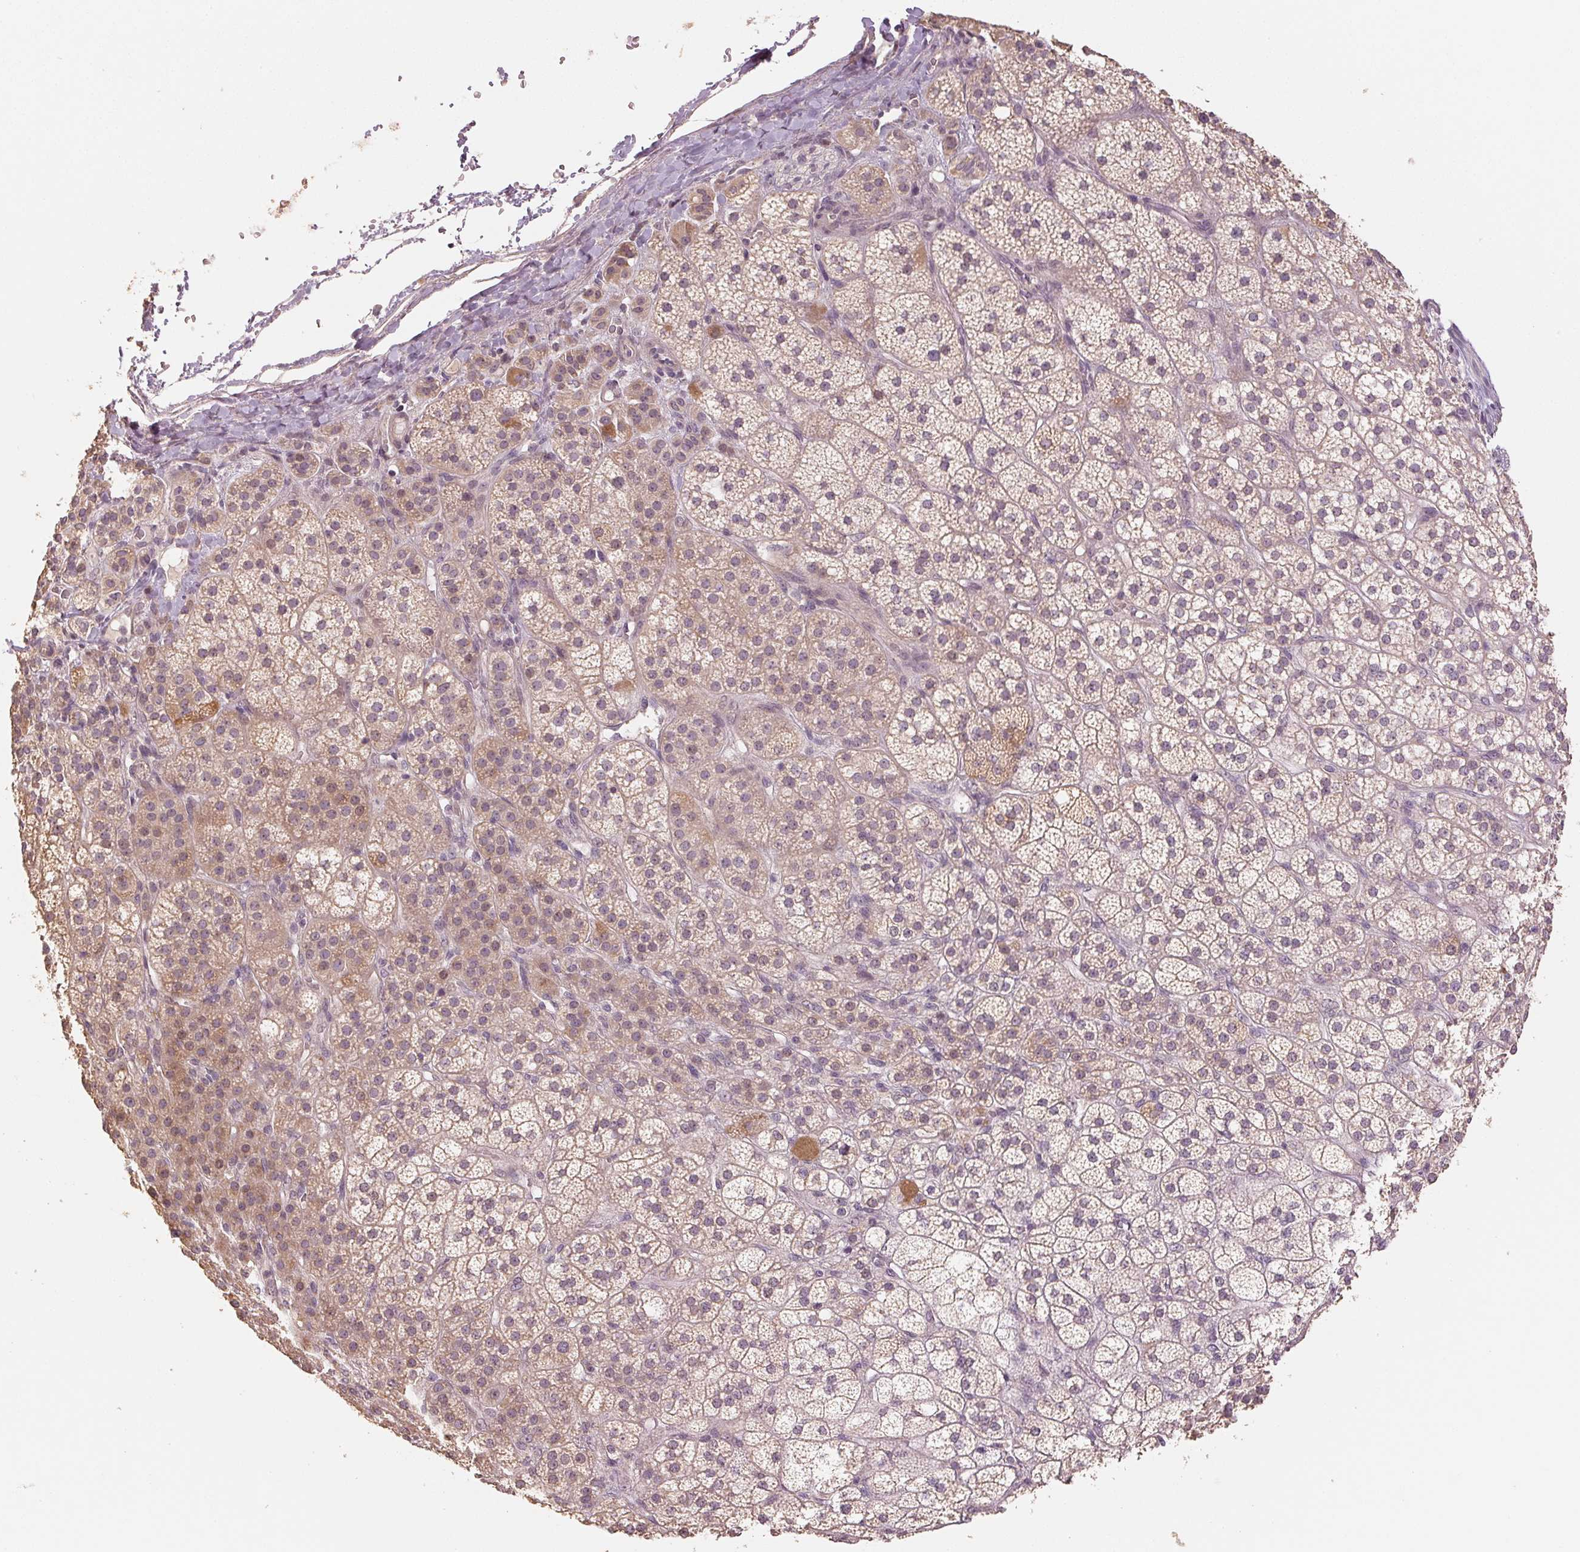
{"staining": {"intensity": "weak", "quantity": ">75%", "location": "cytoplasmic/membranous"}, "tissue": "adrenal gland", "cell_type": "Glandular cells", "image_type": "normal", "snomed": [{"axis": "morphology", "description": "Normal tissue, NOS"}, {"axis": "topography", "description": "Adrenal gland"}], "caption": "Immunohistochemistry staining of benign adrenal gland, which reveals low levels of weak cytoplasmic/membranous positivity in about >75% of glandular cells indicating weak cytoplasmic/membranous protein expression. The staining was performed using DAB (brown) for protein detection and nuclei were counterstained in hematoxylin (blue).", "gene": "COX14", "patient": {"sex": "female", "age": 60}}